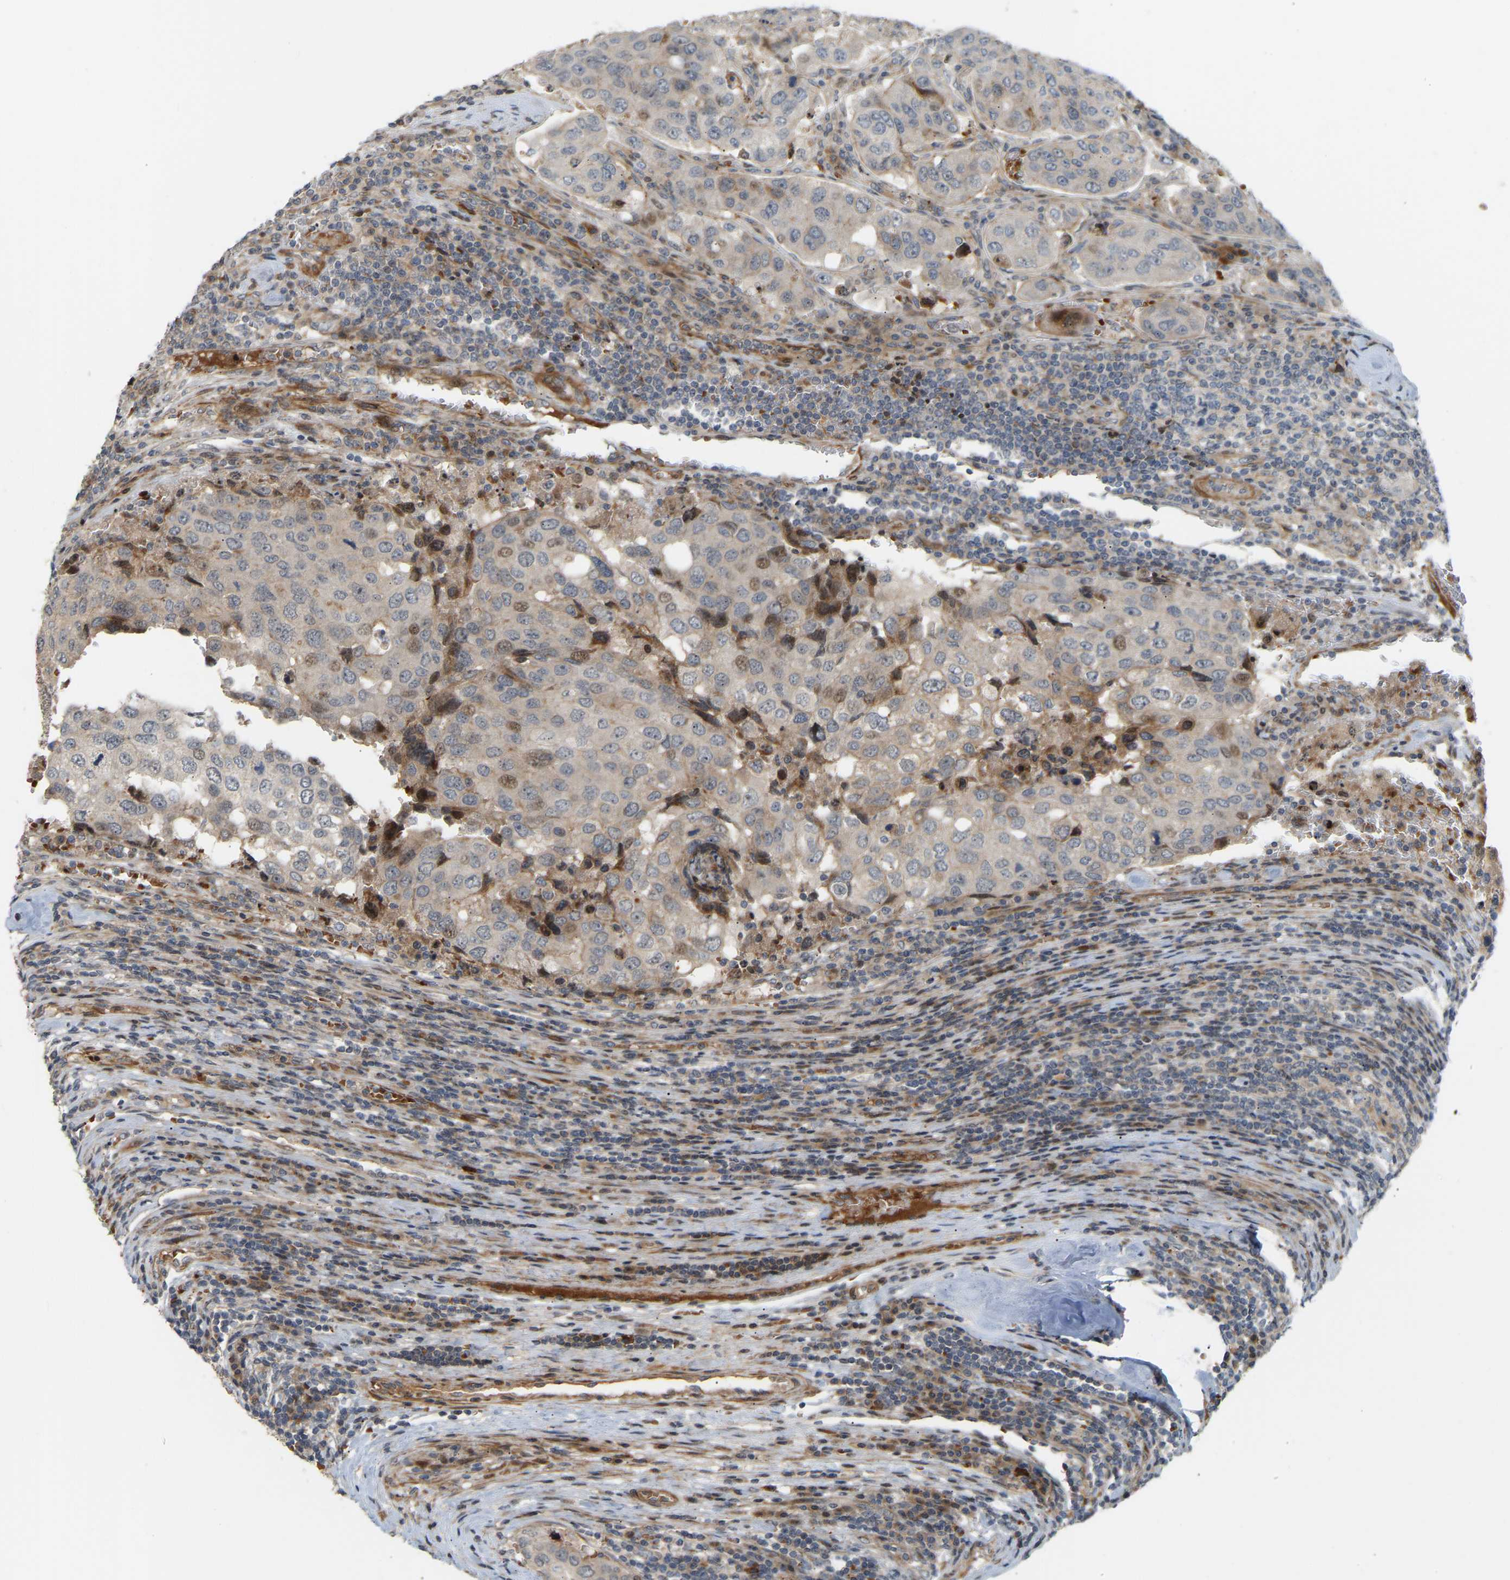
{"staining": {"intensity": "weak", "quantity": "25%-75%", "location": "cytoplasmic/membranous,nuclear"}, "tissue": "urothelial cancer", "cell_type": "Tumor cells", "image_type": "cancer", "snomed": [{"axis": "morphology", "description": "Urothelial carcinoma, High grade"}, {"axis": "topography", "description": "Lymph node"}, {"axis": "topography", "description": "Urinary bladder"}], "caption": "Immunohistochemistry (DAB) staining of high-grade urothelial carcinoma shows weak cytoplasmic/membranous and nuclear protein expression in approximately 25%-75% of tumor cells. The staining was performed using DAB, with brown indicating positive protein expression. Nuclei are stained blue with hematoxylin.", "gene": "POGLUT2", "patient": {"sex": "male", "age": 51}}